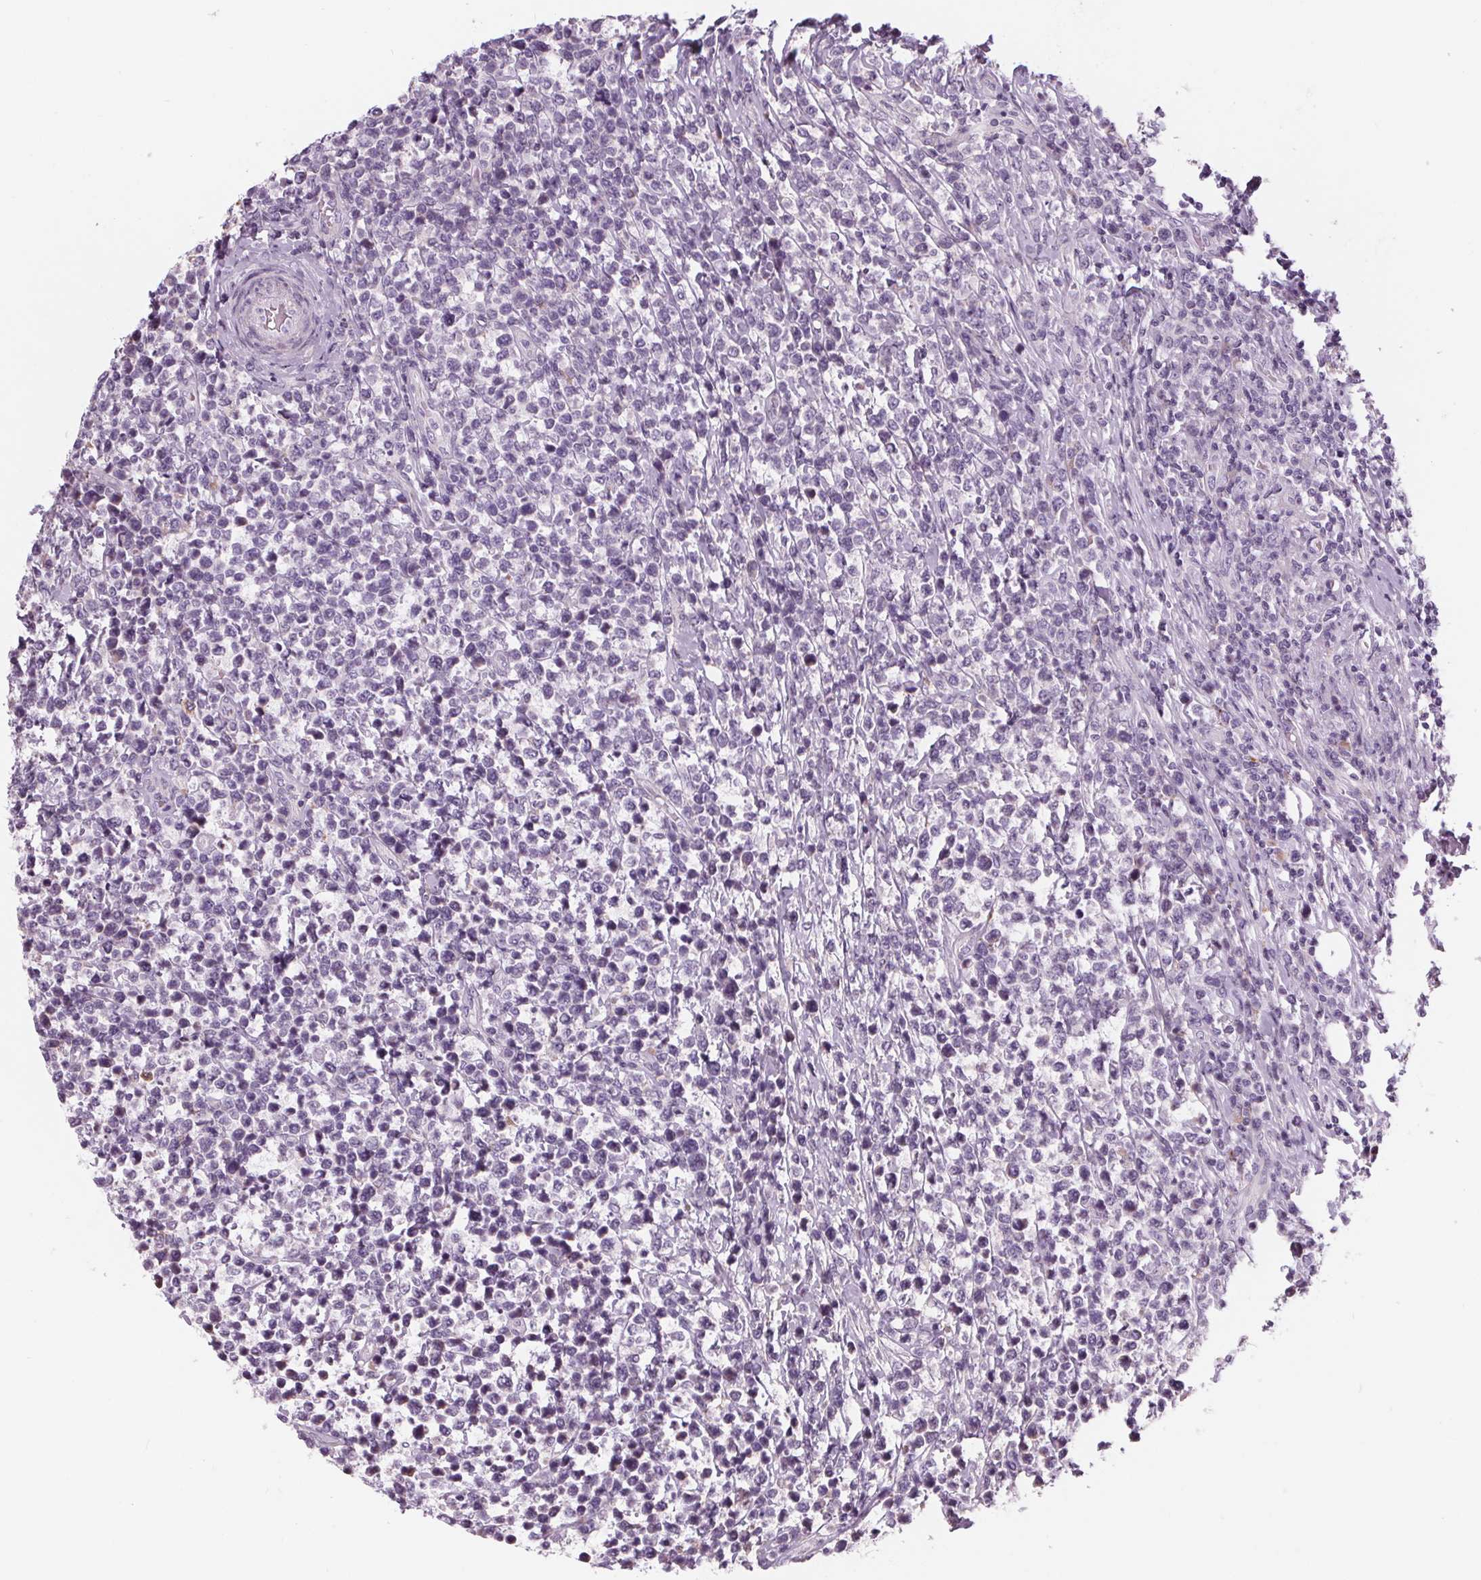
{"staining": {"intensity": "negative", "quantity": "none", "location": "none"}, "tissue": "lymphoma", "cell_type": "Tumor cells", "image_type": "cancer", "snomed": [{"axis": "morphology", "description": "Malignant lymphoma, non-Hodgkin's type, High grade"}, {"axis": "topography", "description": "Soft tissue"}], "caption": "This is an immunohistochemistry (IHC) photomicrograph of human high-grade malignant lymphoma, non-Hodgkin's type. There is no positivity in tumor cells.", "gene": "SAMD5", "patient": {"sex": "female", "age": 56}}